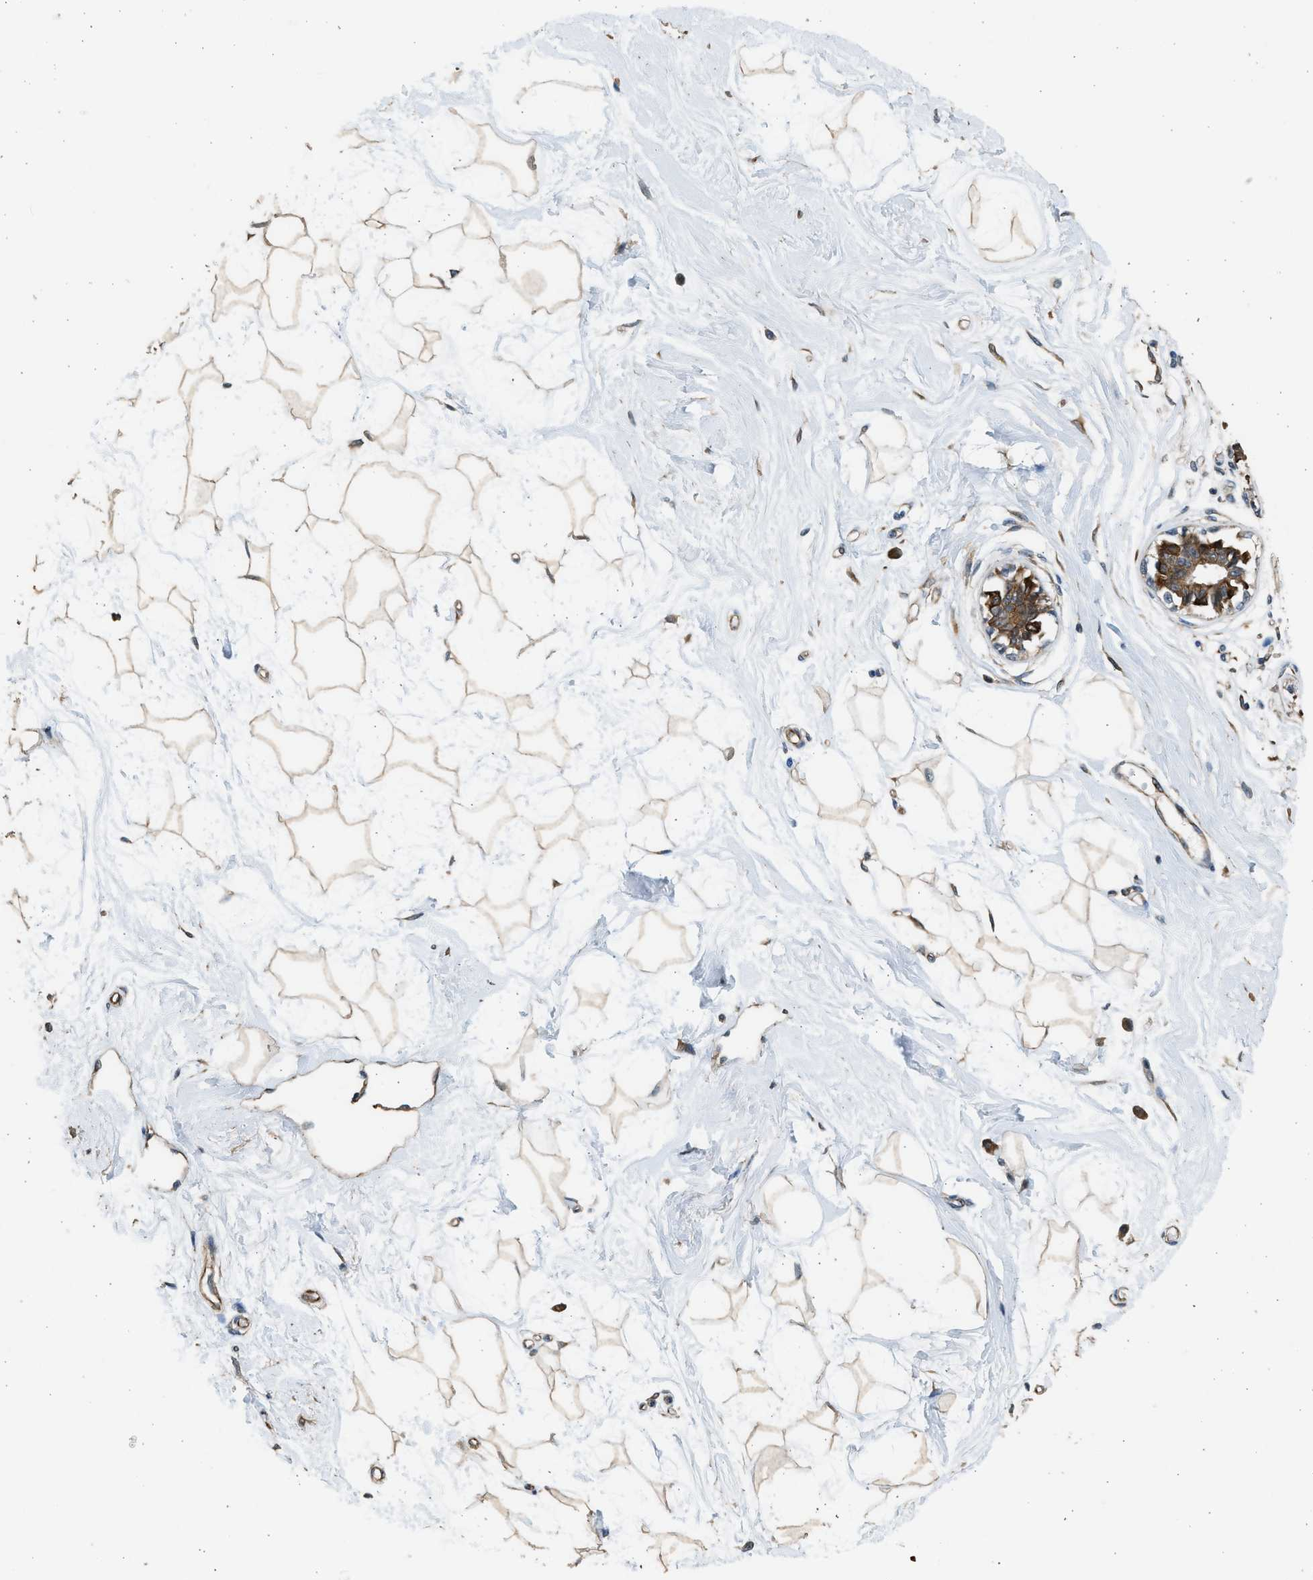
{"staining": {"intensity": "weak", "quantity": ">75%", "location": "cytoplasmic/membranous"}, "tissue": "breast", "cell_type": "Adipocytes", "image_type": "normal", "snomed": [{"axis": "morphology", "description": "Normal tissue, NOS"}, {"axis": "topography", "description": "Breast"}], "caption": "Immunohistochemistry (IHC) of unremarkable breast displays low levels of weak cytoplasmic/membranous staining in approximately >75% of adipocytes.", "gene": "PCLO", "patient": {"sex": "female", "age": 45}}